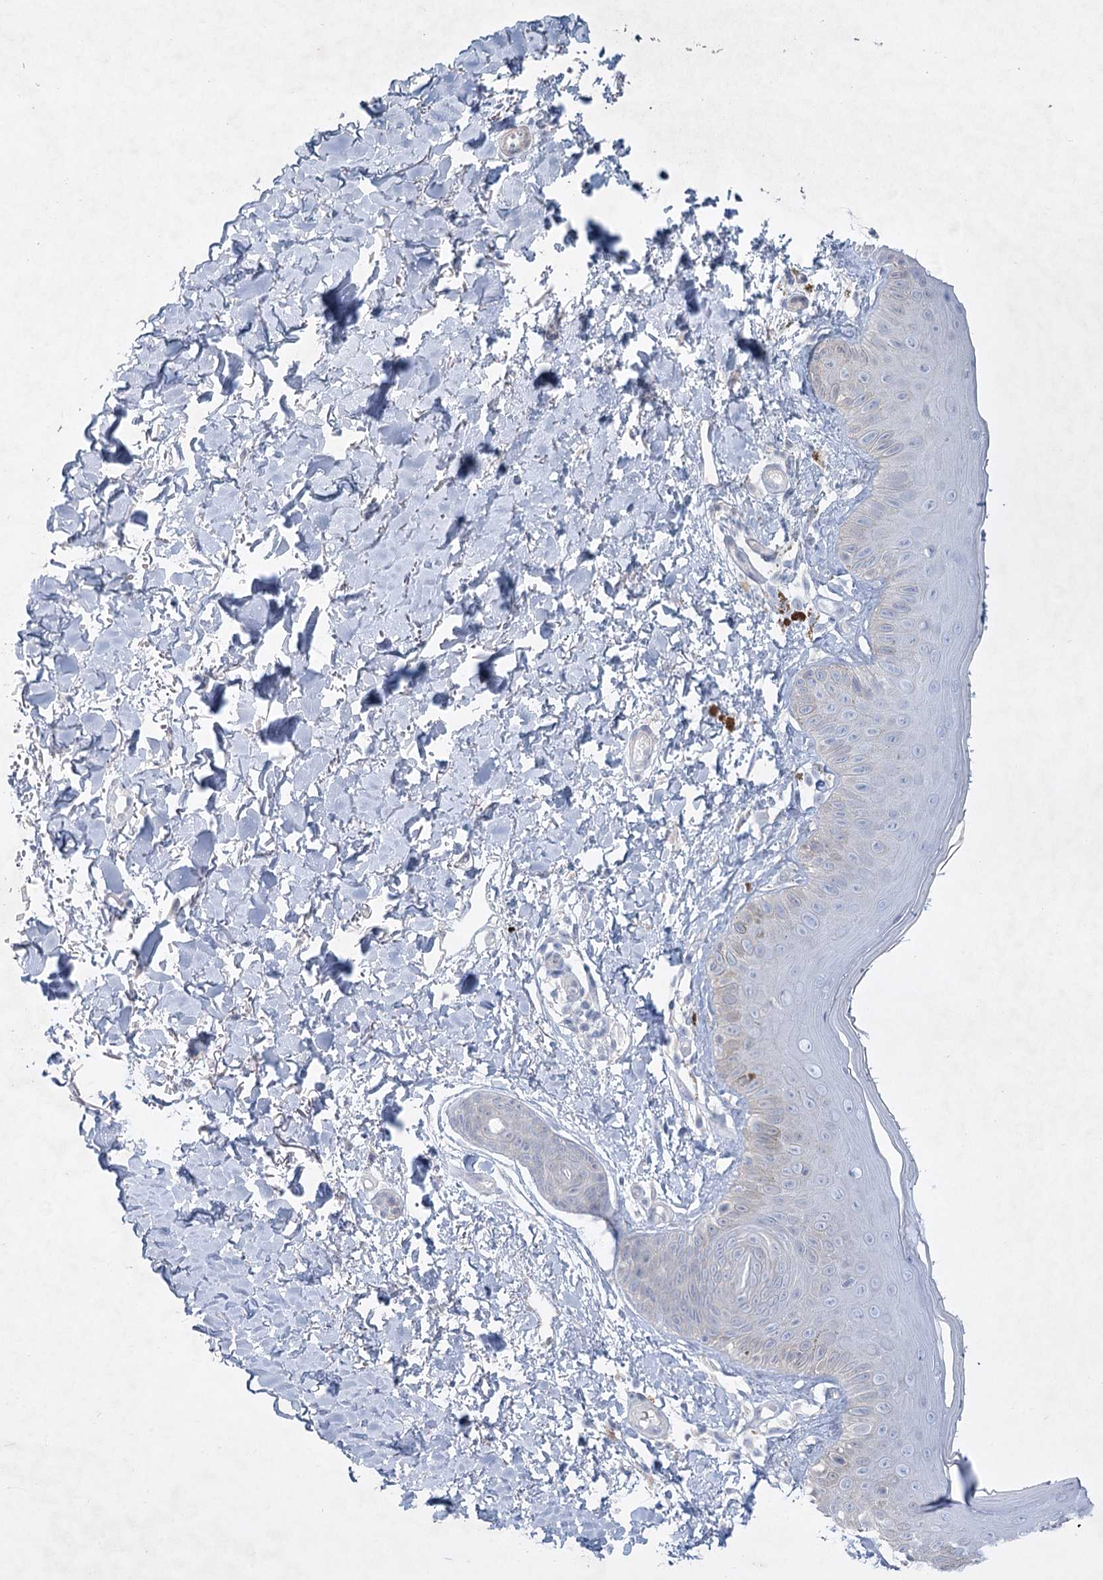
{"staining": {"intensity": "negative", "quantity": "none", "location": "none"}, "tissue": "skin", "cell_type": "Fibroblasts", "image_type": "normal", "snomed": [{"axis": "morphology", "description": "Normal tissue, NOS"}, {"axis": "topography", "description": "Skin"}], "caption": "A high-resolution image shows immunohistochemistry staining of unremarkable skin, which reveals no significant positivity in fibroblasts. (Brightfield microscopy of DAB IHC at high magnification).", "gene": "AAMDC", "patient": {"sex": "male", "age": 52}}